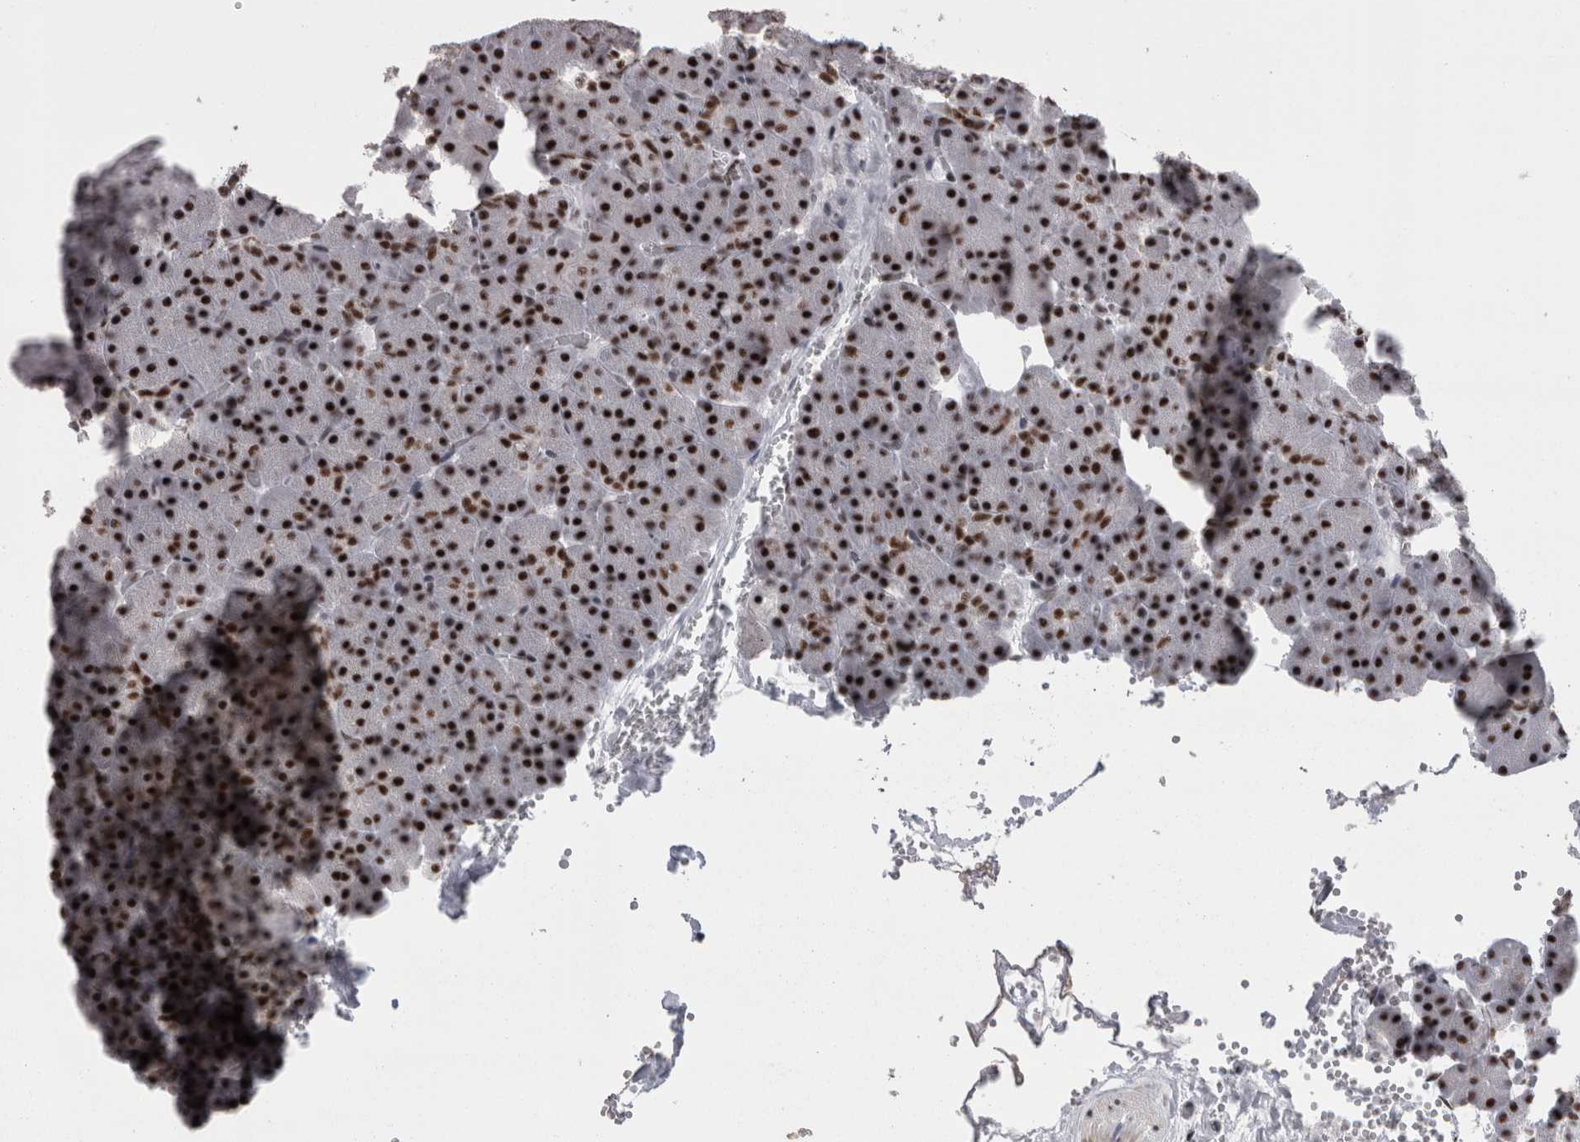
{"staining": {"intensity": "strong", "quantity": ">75%", "location": "nuclear"}, "tissue": "pancreas", "cell_type": "Exocrine glandular cells", "image_type": "normal", "snomed": [{"axis": "morphology", "description": "Normal tissue, NOS"}, {"axis": "morphology", "description": "Carcinoid, malignant, NOS"}, {"axis": "topography", "description": "Pancreas"}], "caption": "Benign pancreas shows strong nuclear positivity in approximately >75% of exocrine glandular cells.", "gene": "SNRNP40", "patient": {"sex": "female", "age": 35}}